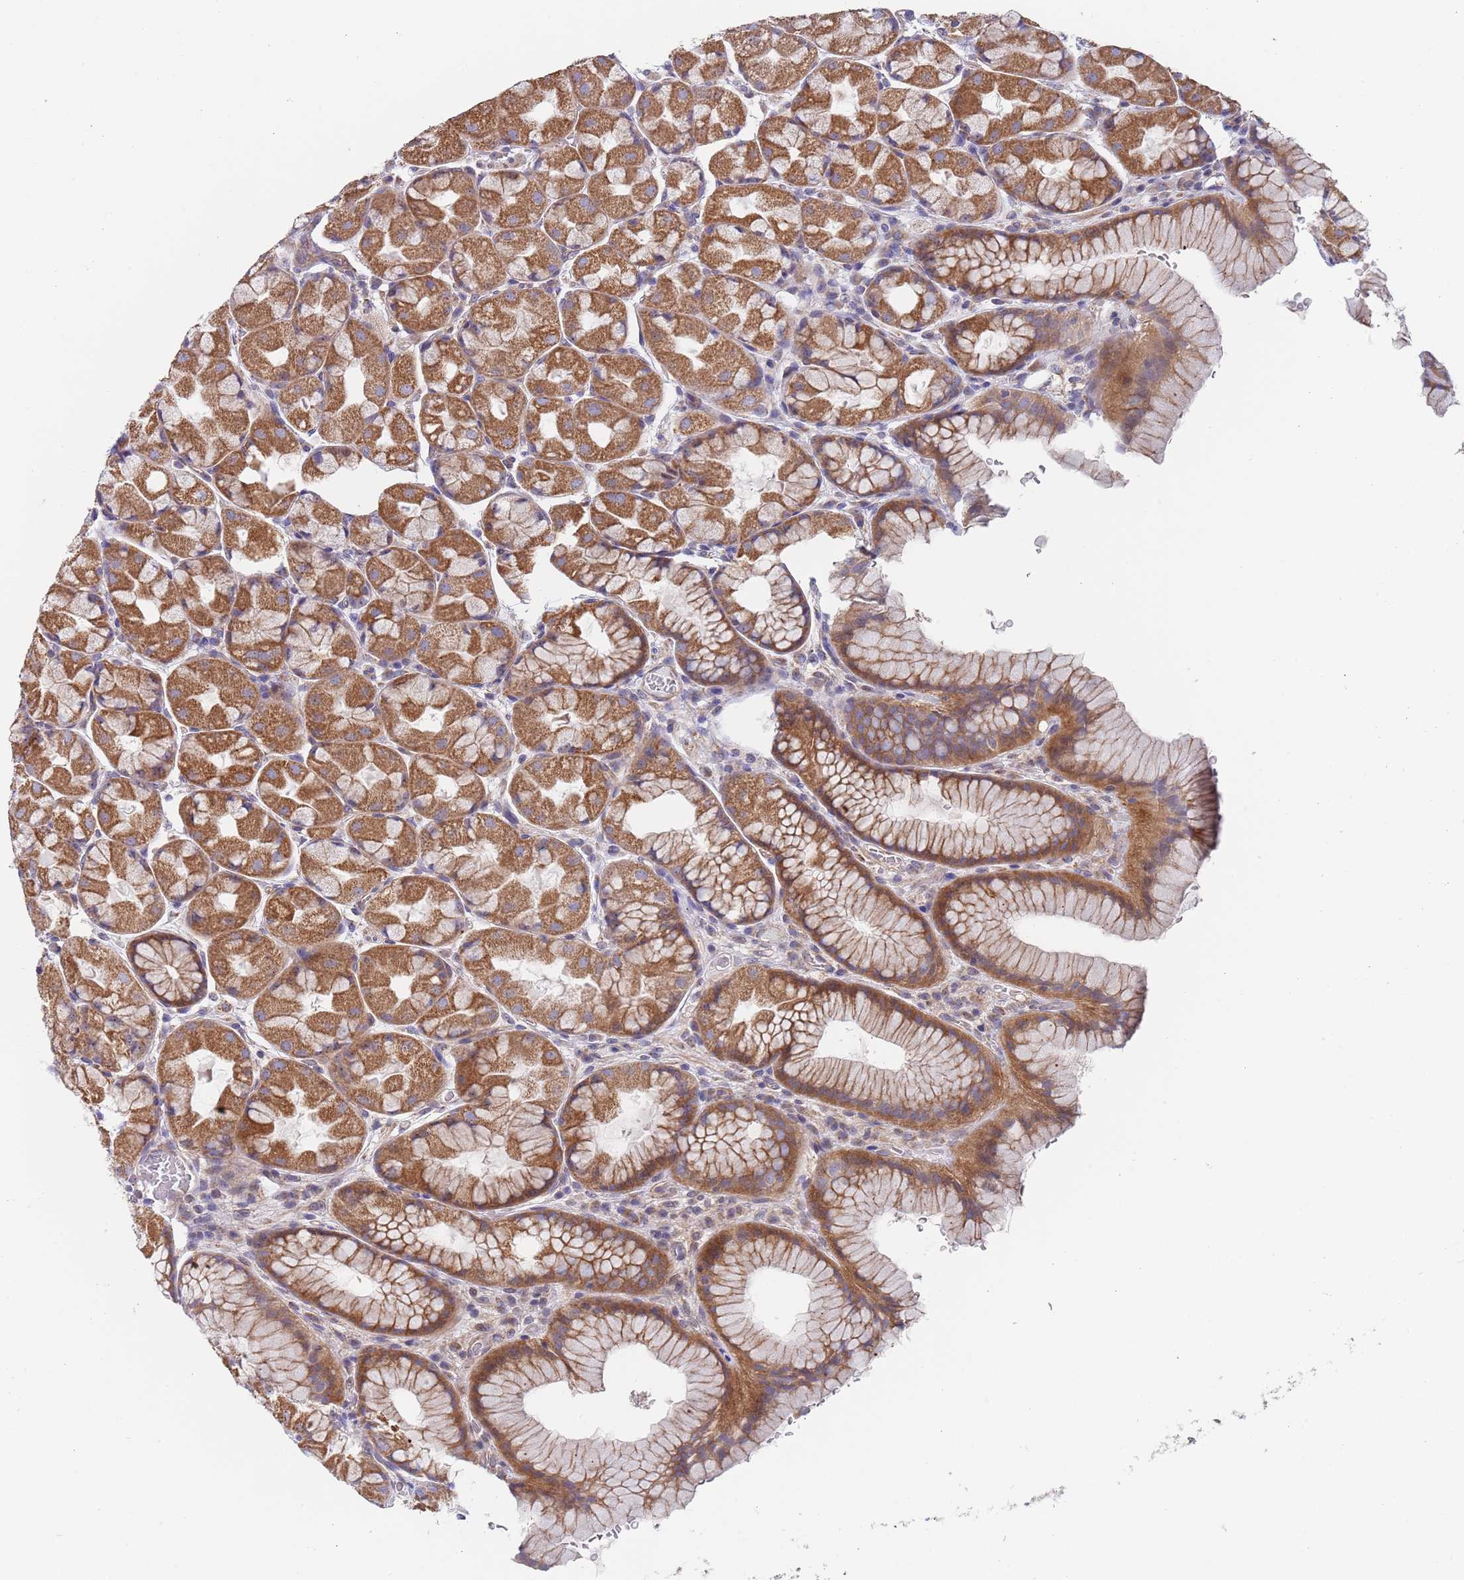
{"staining": {"intensity": "moderate", "quantity": ">75%", "location": "cytoplasmic/membranous"}, "tissue": "stomach", "cell_type": "Glandular cells", "image_type": "normal", "snomed": [{"axis": "morphology", "description": "Normal tissue, NOS"}, {"axis": "topography", "description": "Stomach"}], "caption": "Protein analysis of unremarkable stomach exhibits moderate cytoplasmic/membranous expression in approximately >75% of glandular cells.", "gene": "PWWP3A", "patient": {"sex": "male", "age": 57}}